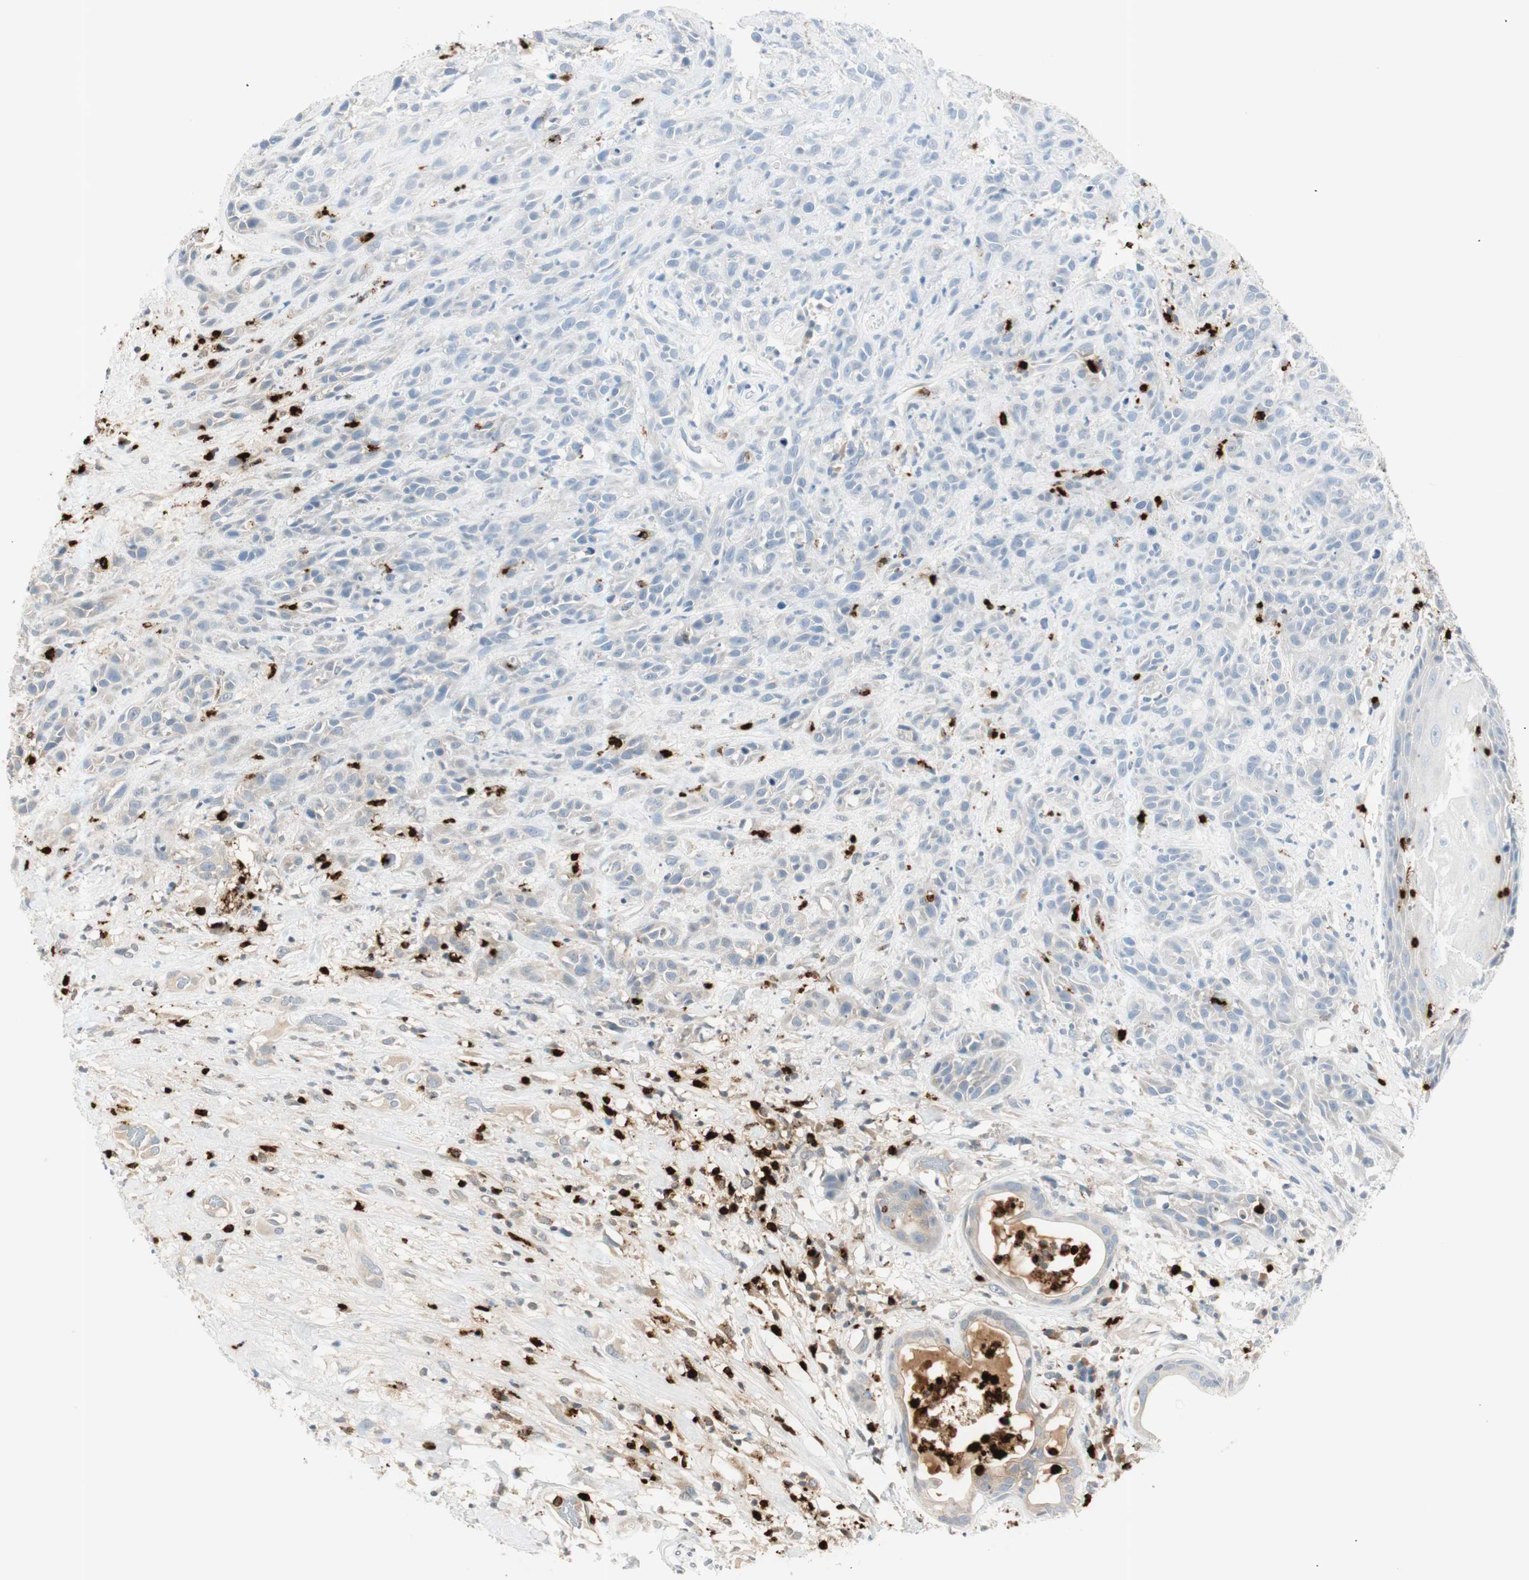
{"staining": {"intensity": "negative", "quantity": "none", "location": "none"}, "tissue": "head and neck cancer", "cell_type": "Tumor cells", "image_type": "cancer", "snomed": [{"axis": "morphology", "description": "Normal tissue, NOS"}, {"axis": "morphology", "description": "Squamous cell carcinoma, NOS"}, {"axis": "topography", "description": "Cartilage tissue"}, {"axis": "topography", "description": "Head-Neck"}], "caption": "IHC micrograph of neoplastic tissue: human head and neck cancer (squamous cell carcinoma) stained with DAB reveals no significant protein expression in tumor cells. (Immunohistochemistry (ihc), brightfield microscopy, high magnification).", "gene": "PRTN3", "patient": {"sex": "male", "age": 62}}